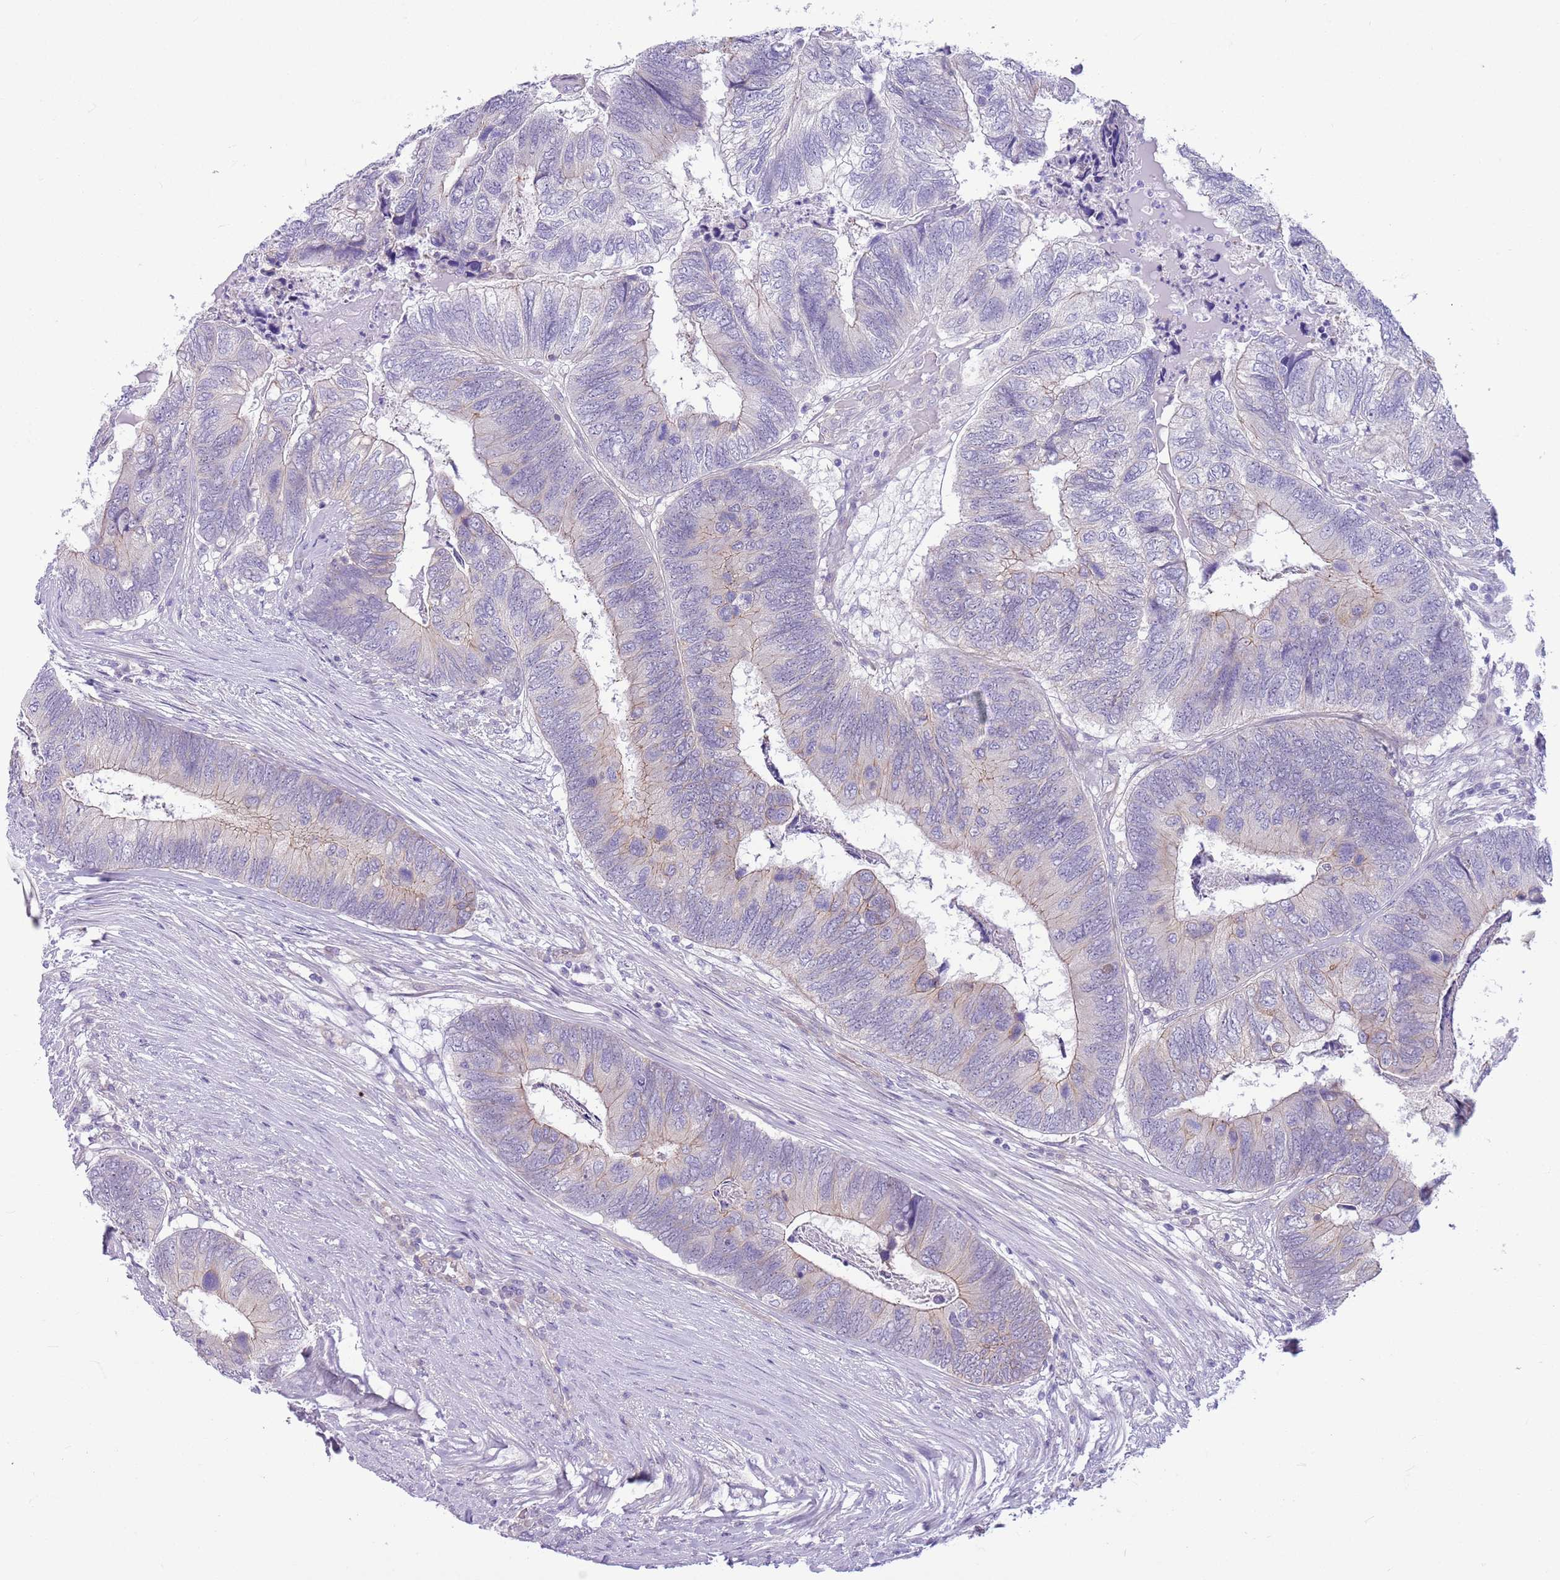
{"staining": {"intensity": "weak", "quantity": "<25%", "location": "cytoplasmic/membranous"}, "tissue": "colorectal cancer", "cell_type": "Tumor cells", "image_type": "cancer", "snomed": [{"axis": "morphology", "description": "Adenocarcinoma, NOS"}, {"axis": "topography", "description": "Colon"}], "caption": "Adenocarcinoma (colorectal) was stained to show a protein in brown. There is no significant staining in tumor cells. The staining was performed using DAB to visualize the protein expression in brown, while the nuclei were stained in blue with hematoxylin (Magnification: 20x).", "gene": "PARP8", "patient": {"sex": "female", "age": 67}}